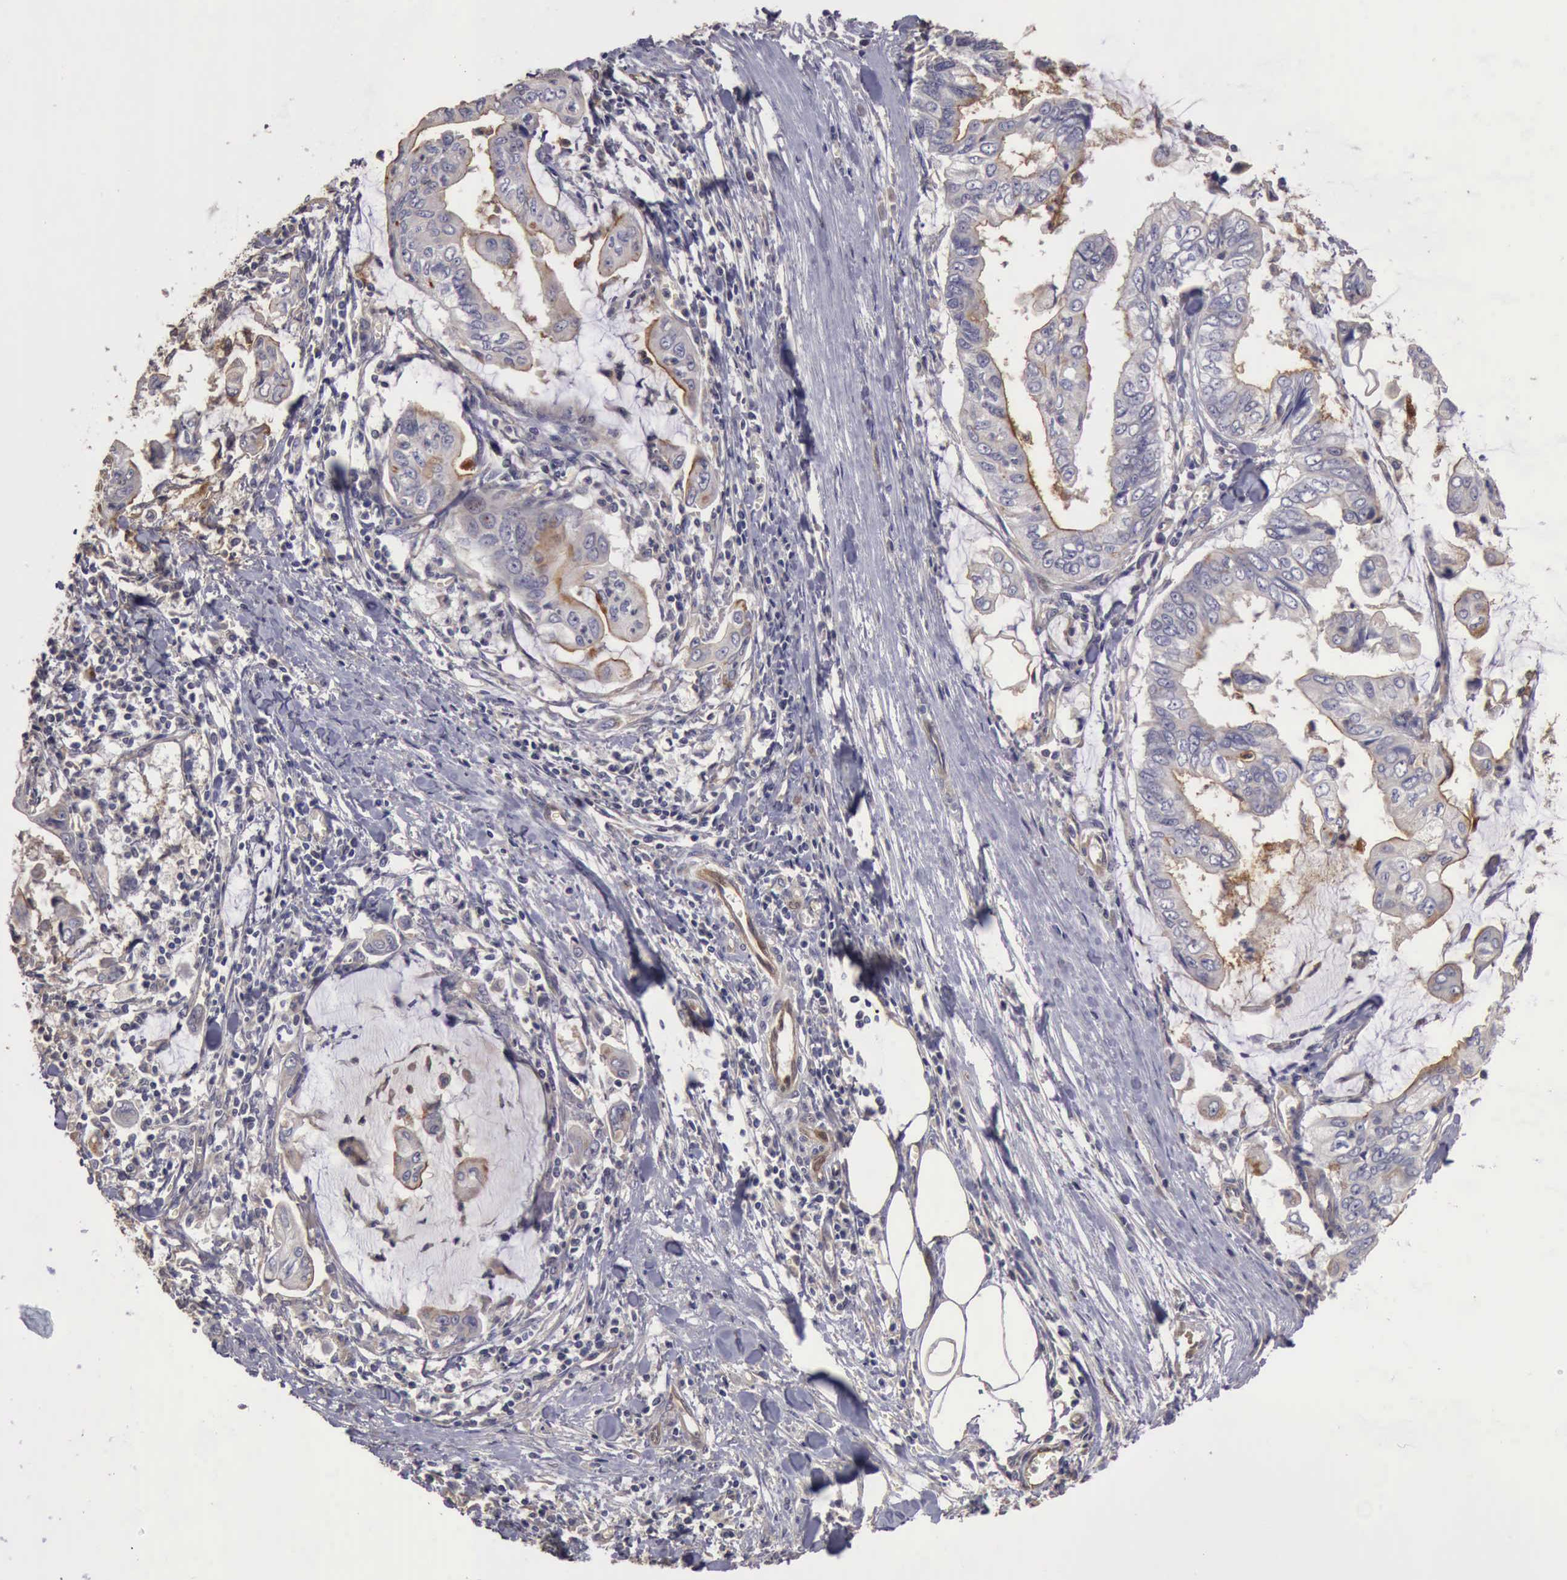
{"staining": {"intensity": "negative", "quantity": "none", "location": "none"}, "tissue": "stomach cancer", "cell_type": "Tumor cells", "image_type": "cancer", "snomed": [{"axis": "morphology", "description": "Adenocarcinoma, NOS"}, {"axis": "topography", "description": "Stomach, upper"}], "caption": "This is a image of IHC staining of stomach cancer (adenocarcinoma), which shows no positivity in tumor cells.", "gene": "BMX", "patient": {"sex": "male", "age": 80}}